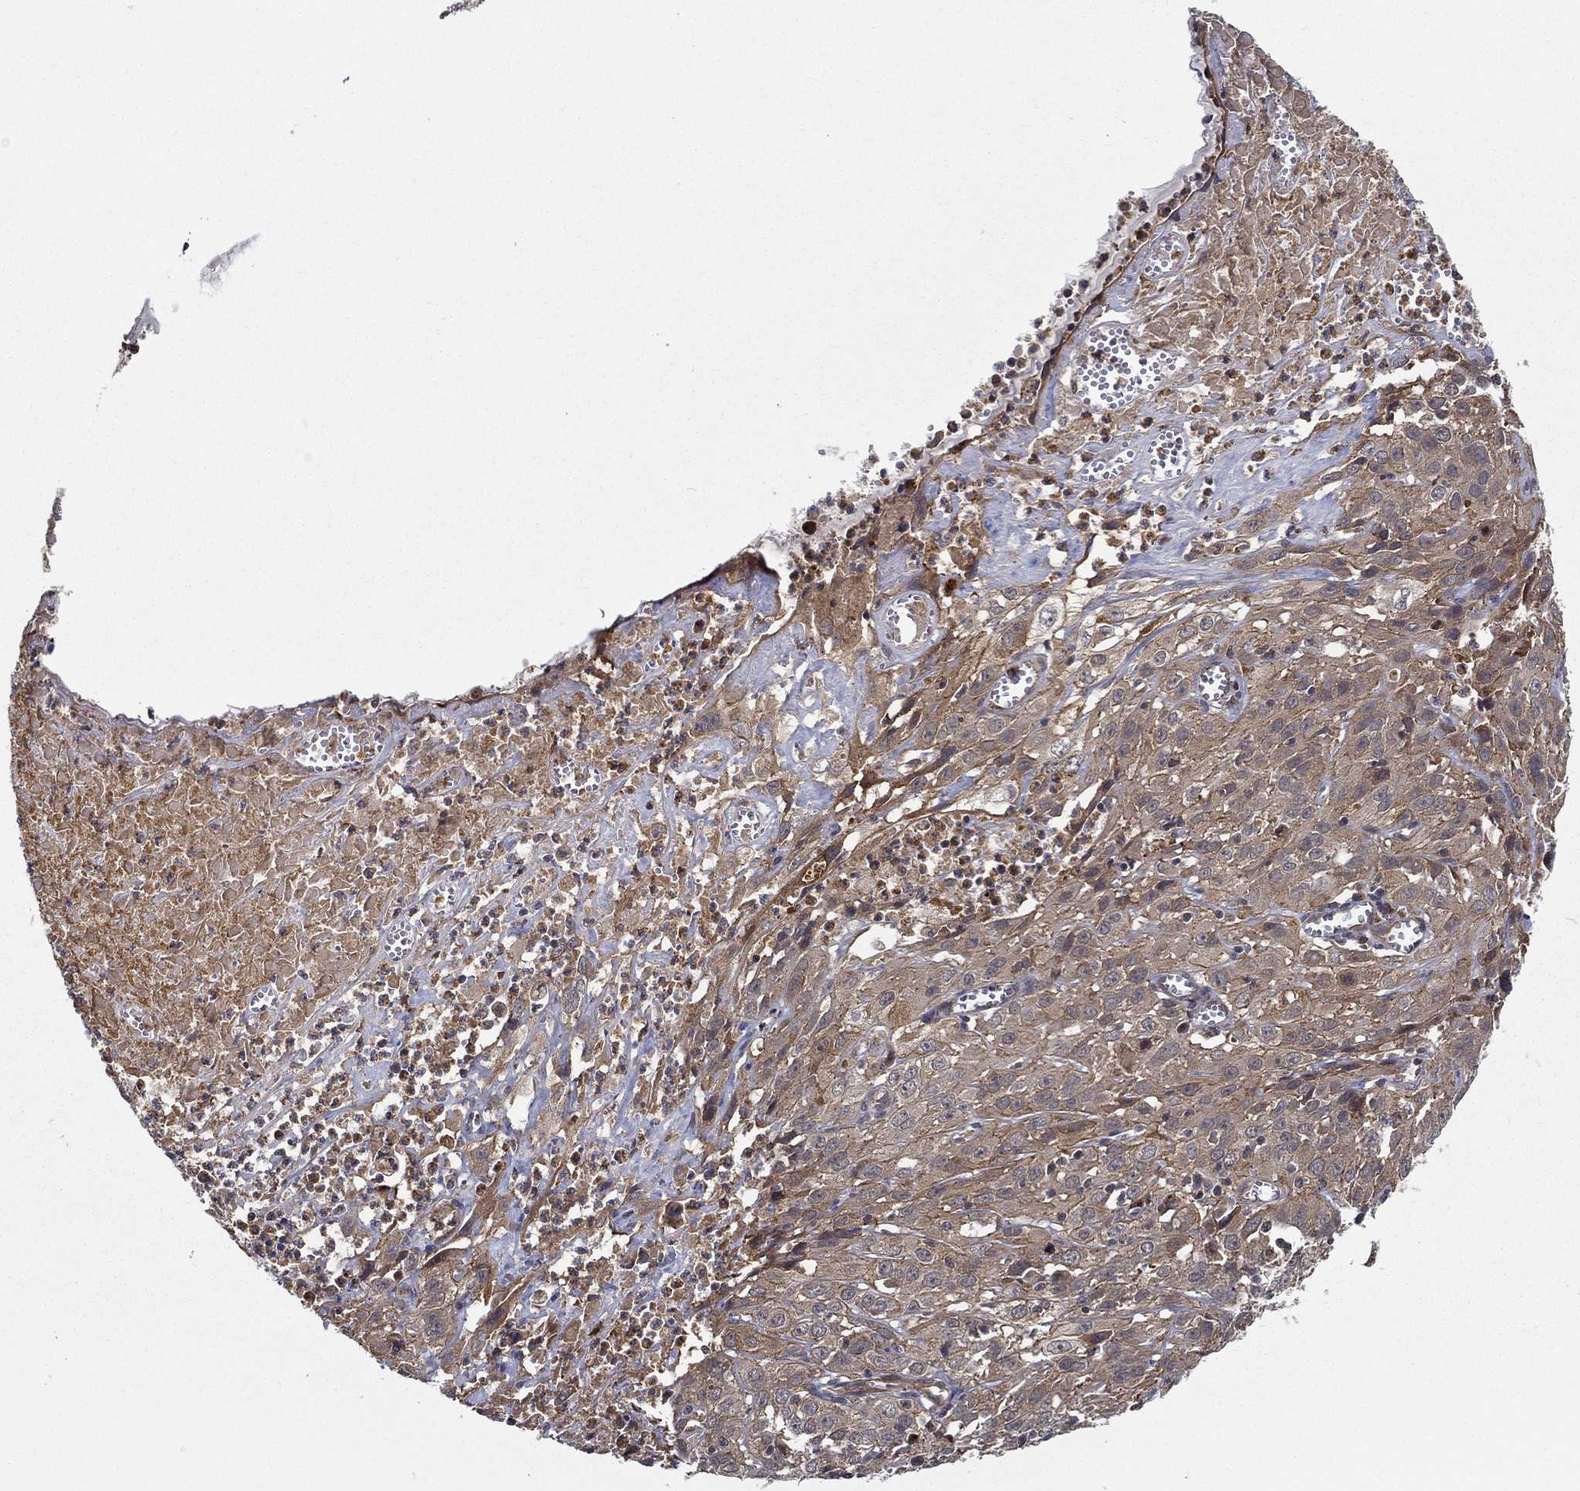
{"staining": {"intensity": "moderate", "quantity": ">75%", "location": "cytoplasmic/membranous"}, "tissue": "cervical cancer", "cell_type": "Tumor cells", "image_type": "cancer", "snomed": [{"axis": "morphology", "description": "Squamous cell carcinoma, NOS"}, {"axis": "topography", "description": "Cervix"}], "caption": "Cervical cancer stained with IHC displays moderate cytoplasmic/membranous staining in approximately >75% of tumor cells.", "gene": "UACA", "patient": {"sex": "female", "age": 32}}